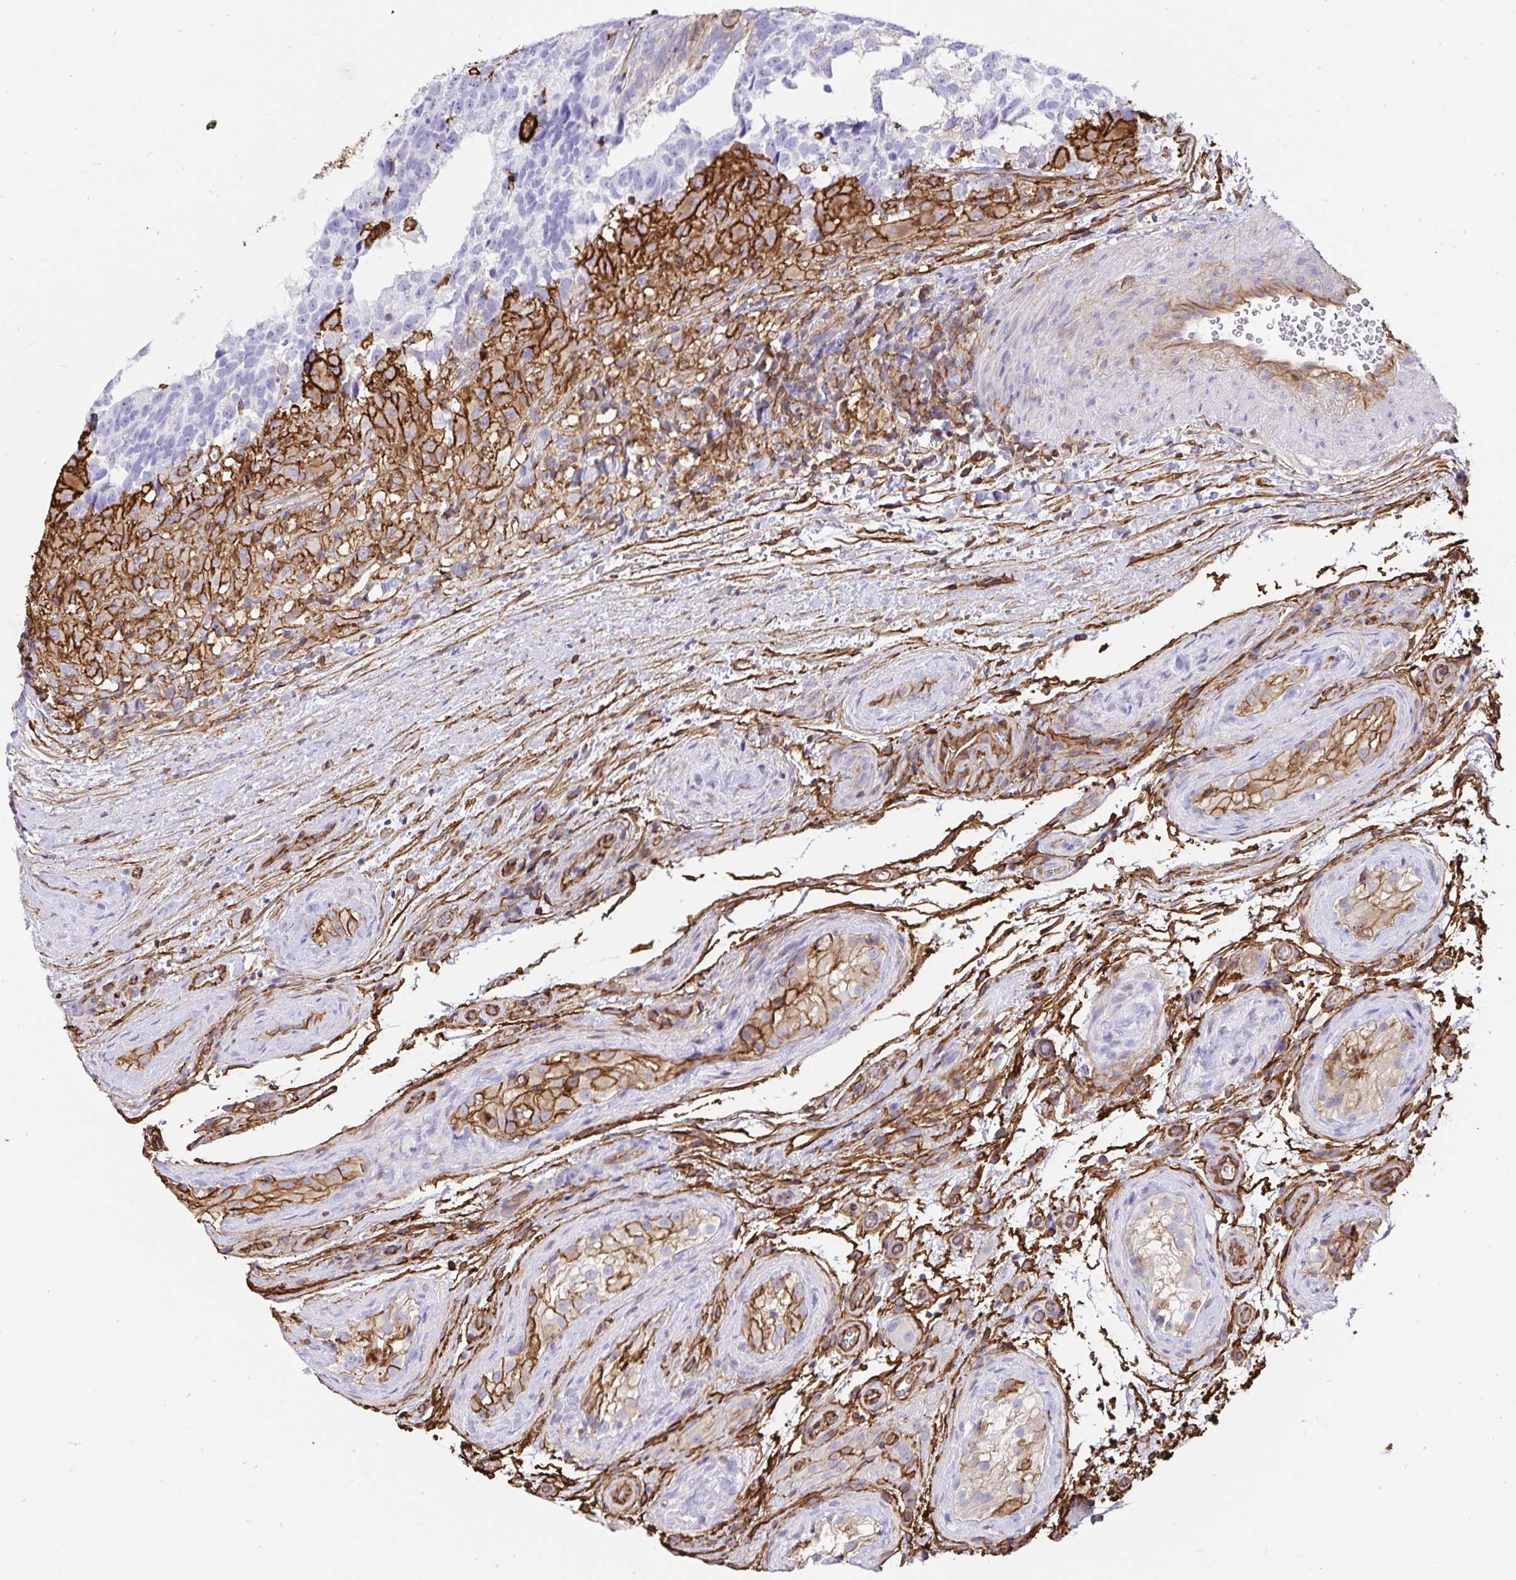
{"staining": {"intensity": "negative", "quantity": "none", "location": "none"}, "tissue": "testis cancer", "cell_type": "Tumor cells", "image_type": "cancer", "snomed": [{"axis": "morphology", "description": "Seminoma, NOS"}, {"axis": "morphology", "description": "Carcinoma, Embryonal, NOS"}, {"axis": "topography", "description": "Testis"}], "caption": "High magnification brightfield microscopy of testis cancer (seminoma) stained with DAB (brown) and counterstained with hematoxylin (blue): tumor cells show no significant positivity.", "gene": "ANXA2", "patient": {"sex": "male", "age": 41}}